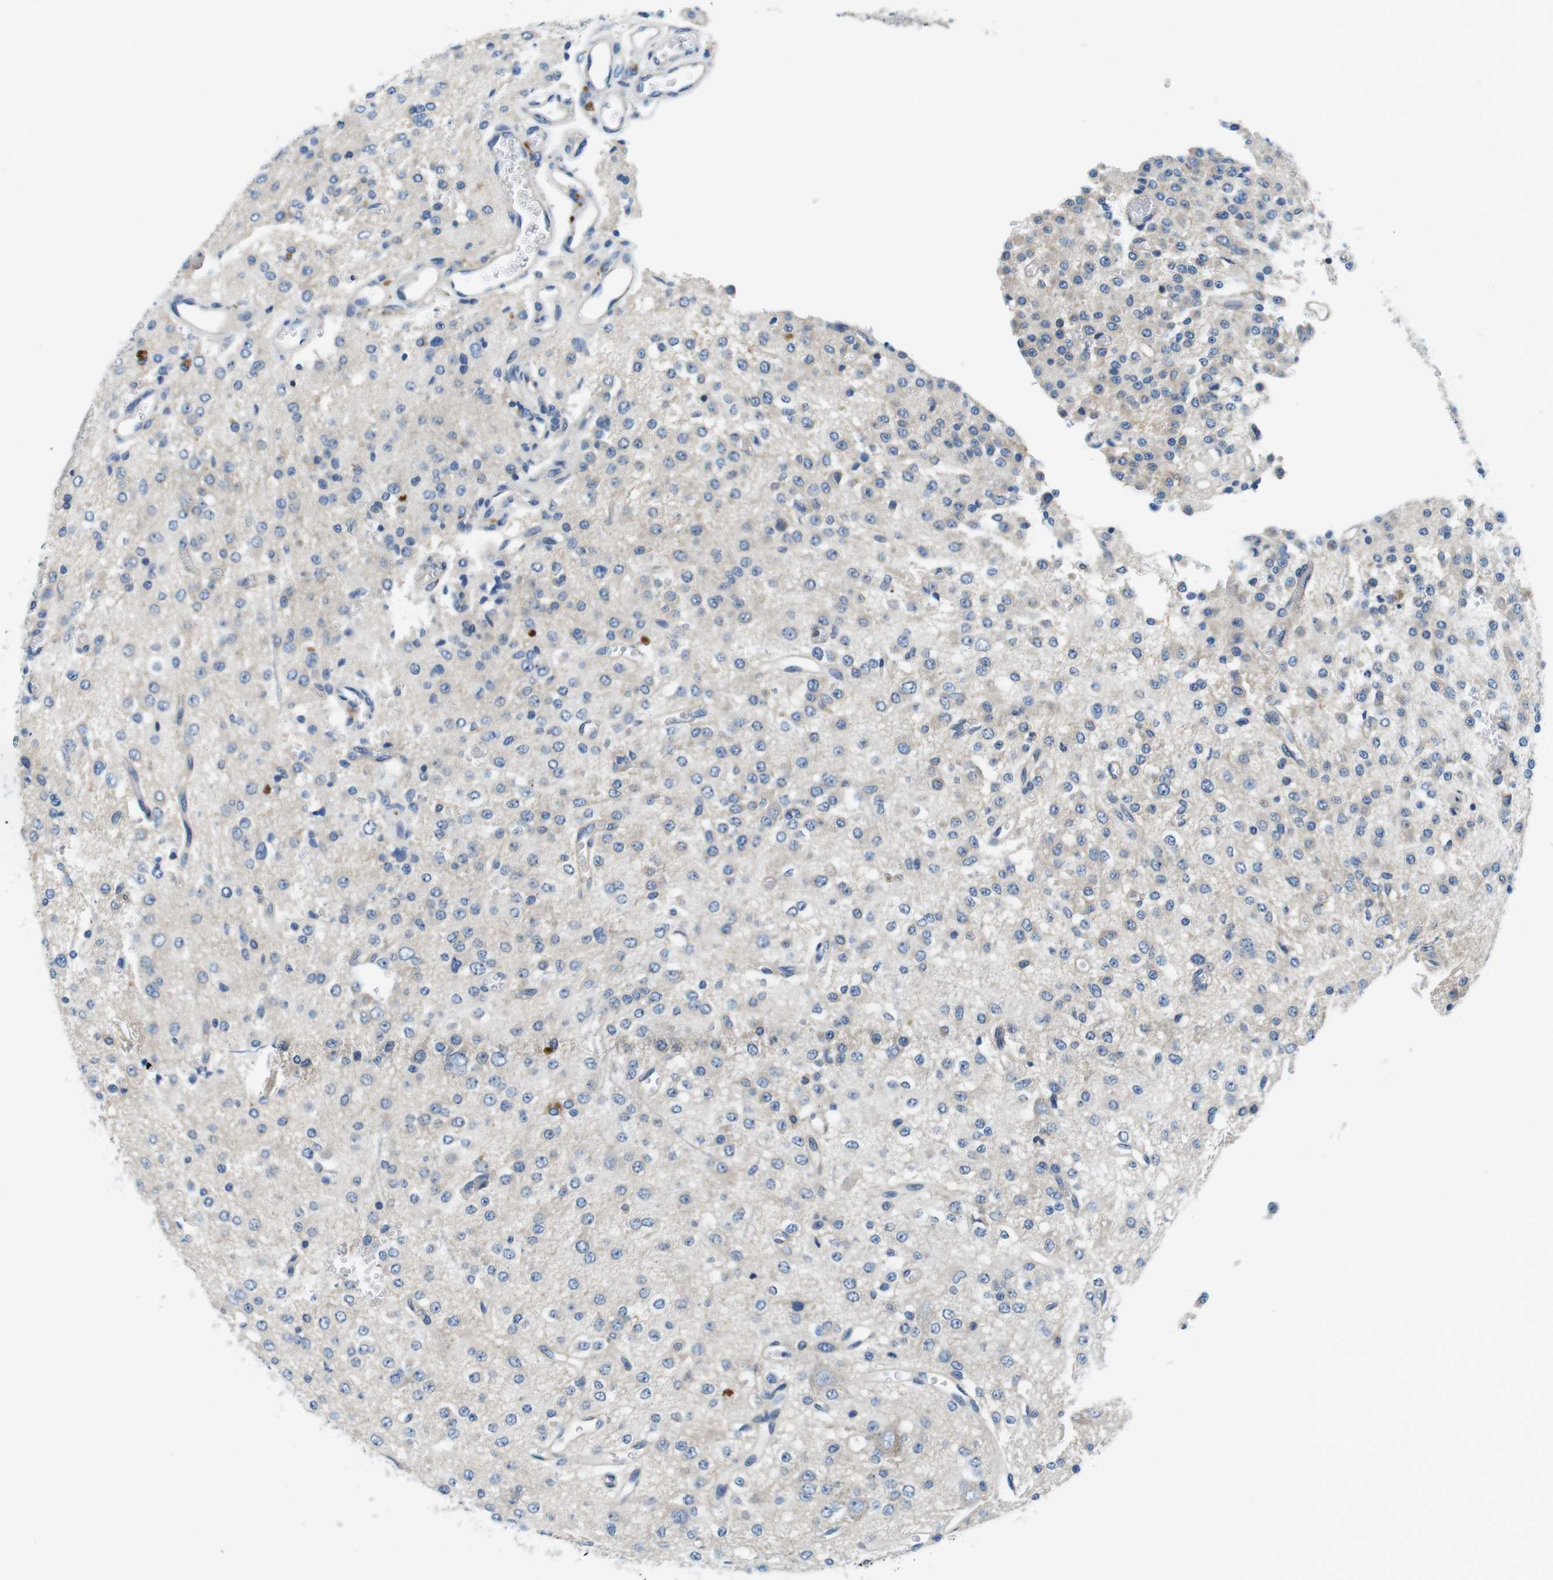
{"staining": {"intensity": "weak", "quantity": "<25%", "location": "cytoplasmic/membranous"}, "tissue": "glioma", "cell_type": "Tumor cells", "image_type": "cancer", "snomed": [{"axis": "morphology", "description": "Glioma, malignant, Low grade"}, {"axis": "topography", "description": "Brain"}], "caption": "Immunohistochemistry histopathology image of human malignant glioma (low-grade) stained for a protein (brown), which shows no positivity in tumor cells.", "gene": "DENND4C", "patient": {"sex": "male", "age": 38}}